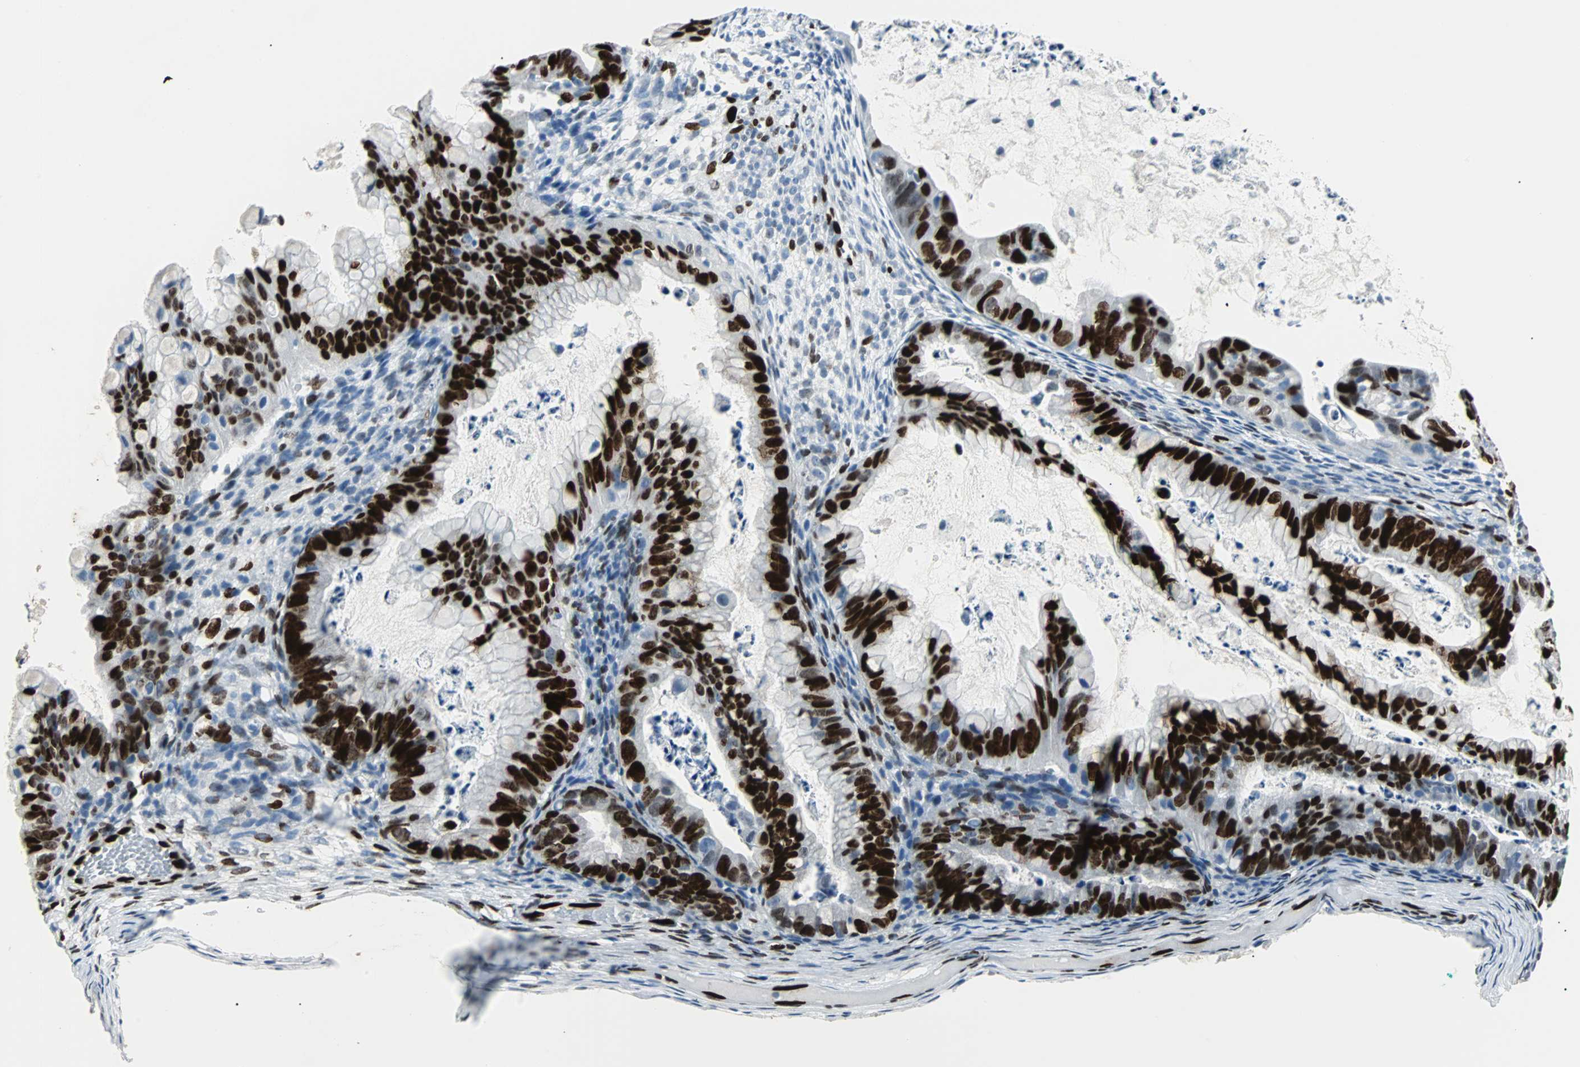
{"staining": {"intensity": "strong", "quantity": ">75%", "location": "nuclear"}, "tissue": "ovarian cancer", "cell_type": "Tumor cells", "image_type": "cancer", "snomed": [{"axis": "morphology", "description": "Cystadenocarcinoma, mucinous, NOS"}, {"axis": "topography", "description": "Ovary"}], "caption": "Ovarian cancer was stained to show a protein in brown. There is high levels of strong nuclear positivity in approximately >75% of tumor cells.", "gene": "IL33", "patient": {"sex": "female", "age": 36}}